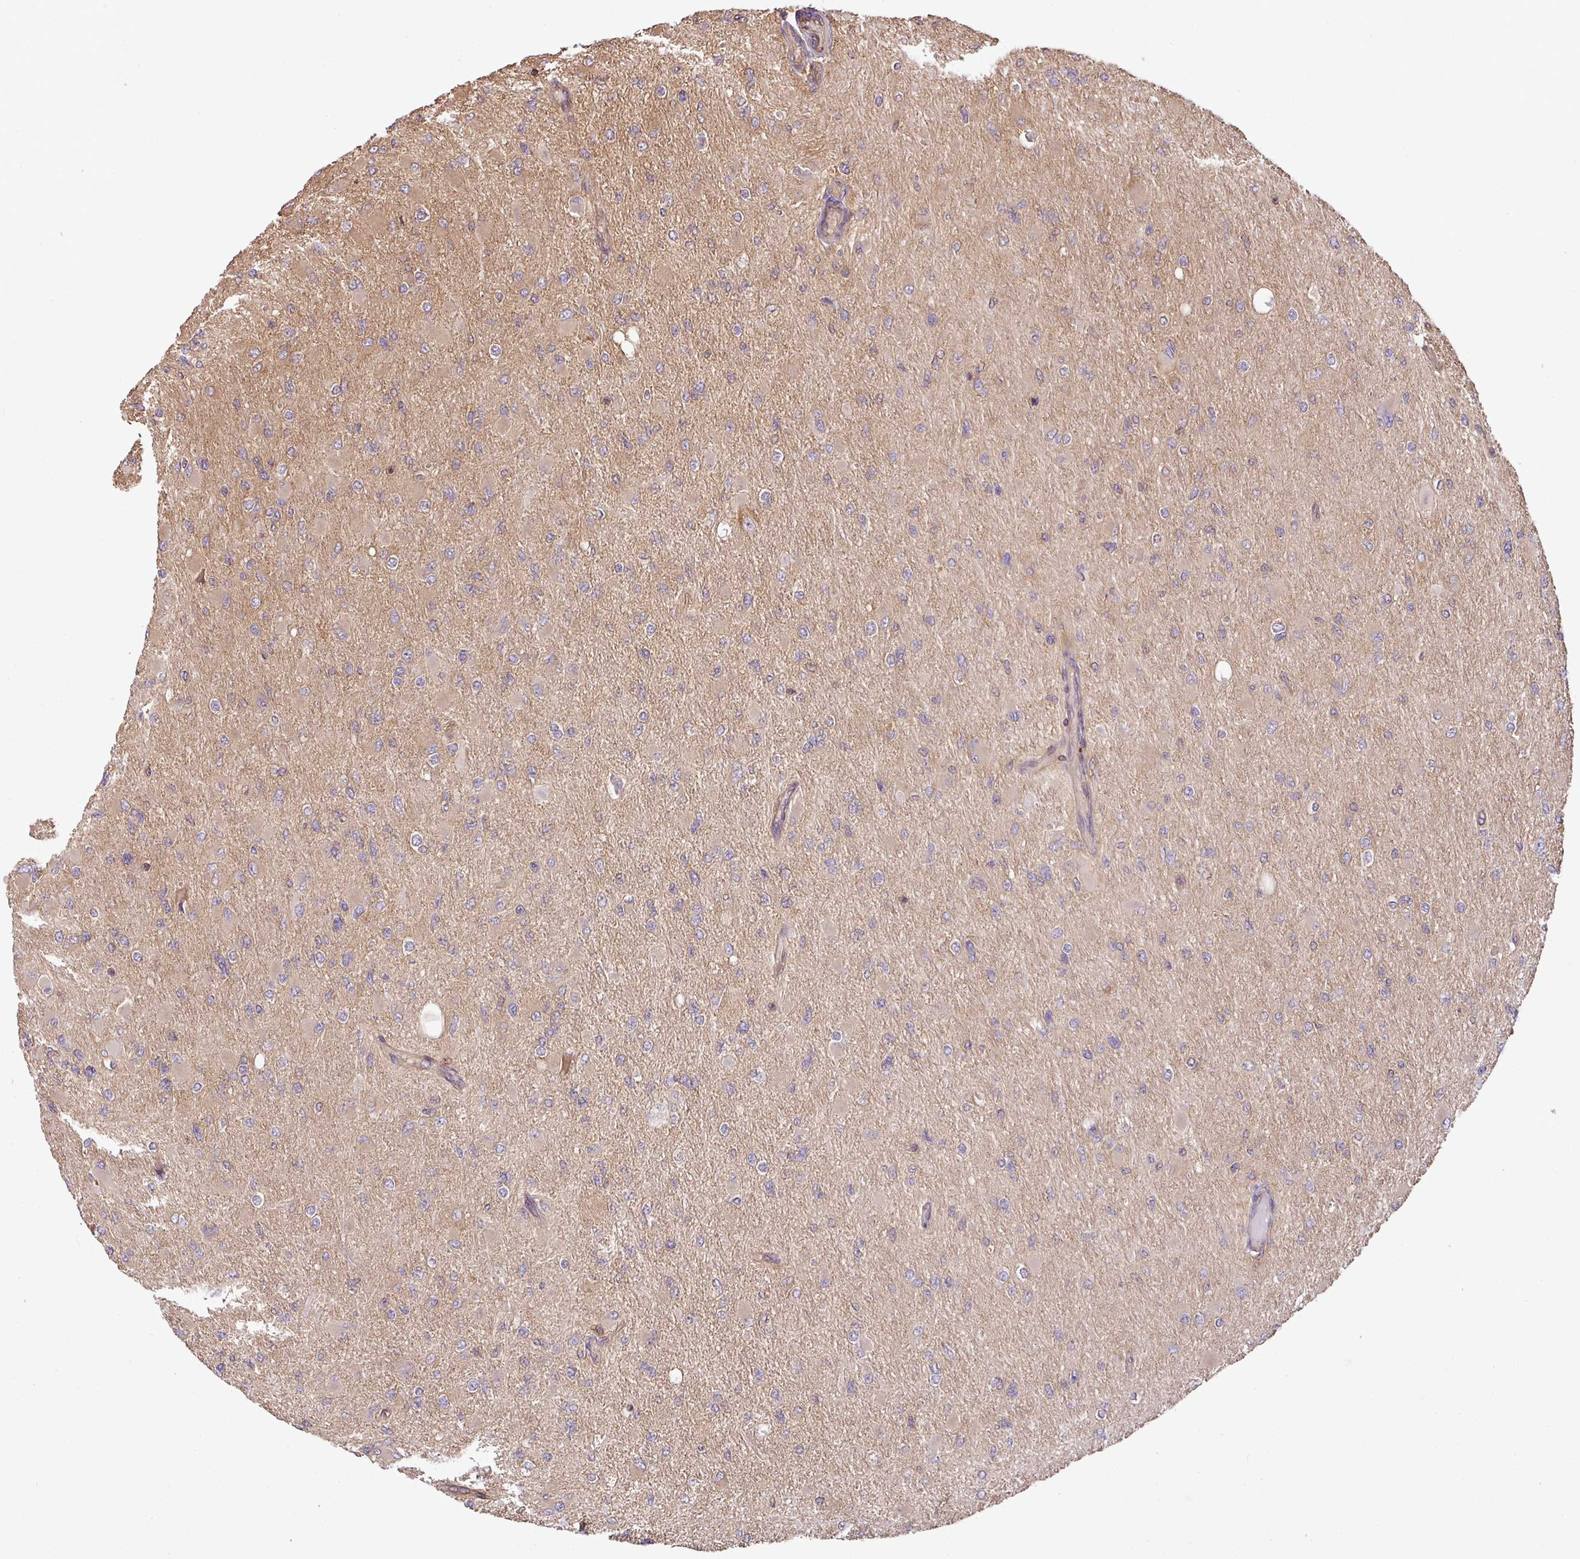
{"staining": {"intensity": "weak", "quantity": ">75%", "location": "cytoplasmic/membranous"}, "tissue": "glioma", "cell_type": "Tumor cells", "image_type": "cancer", "snomed": [{"axis": "morphology", "description": "Glioma, malignant, High grade"}, {"axis": "topography", "description": "Cerebral cortex"}], "caption": "An image of high-grade glioma (malignant) stained for a protein demonstrates weak cytoplasmic/membranous brown staining in tumor cells. The protein of interest is shown in brown color, while the nuclei are stained blue.", "gene": "VENTX", "patient": {"sex": "female", "age": 36}}